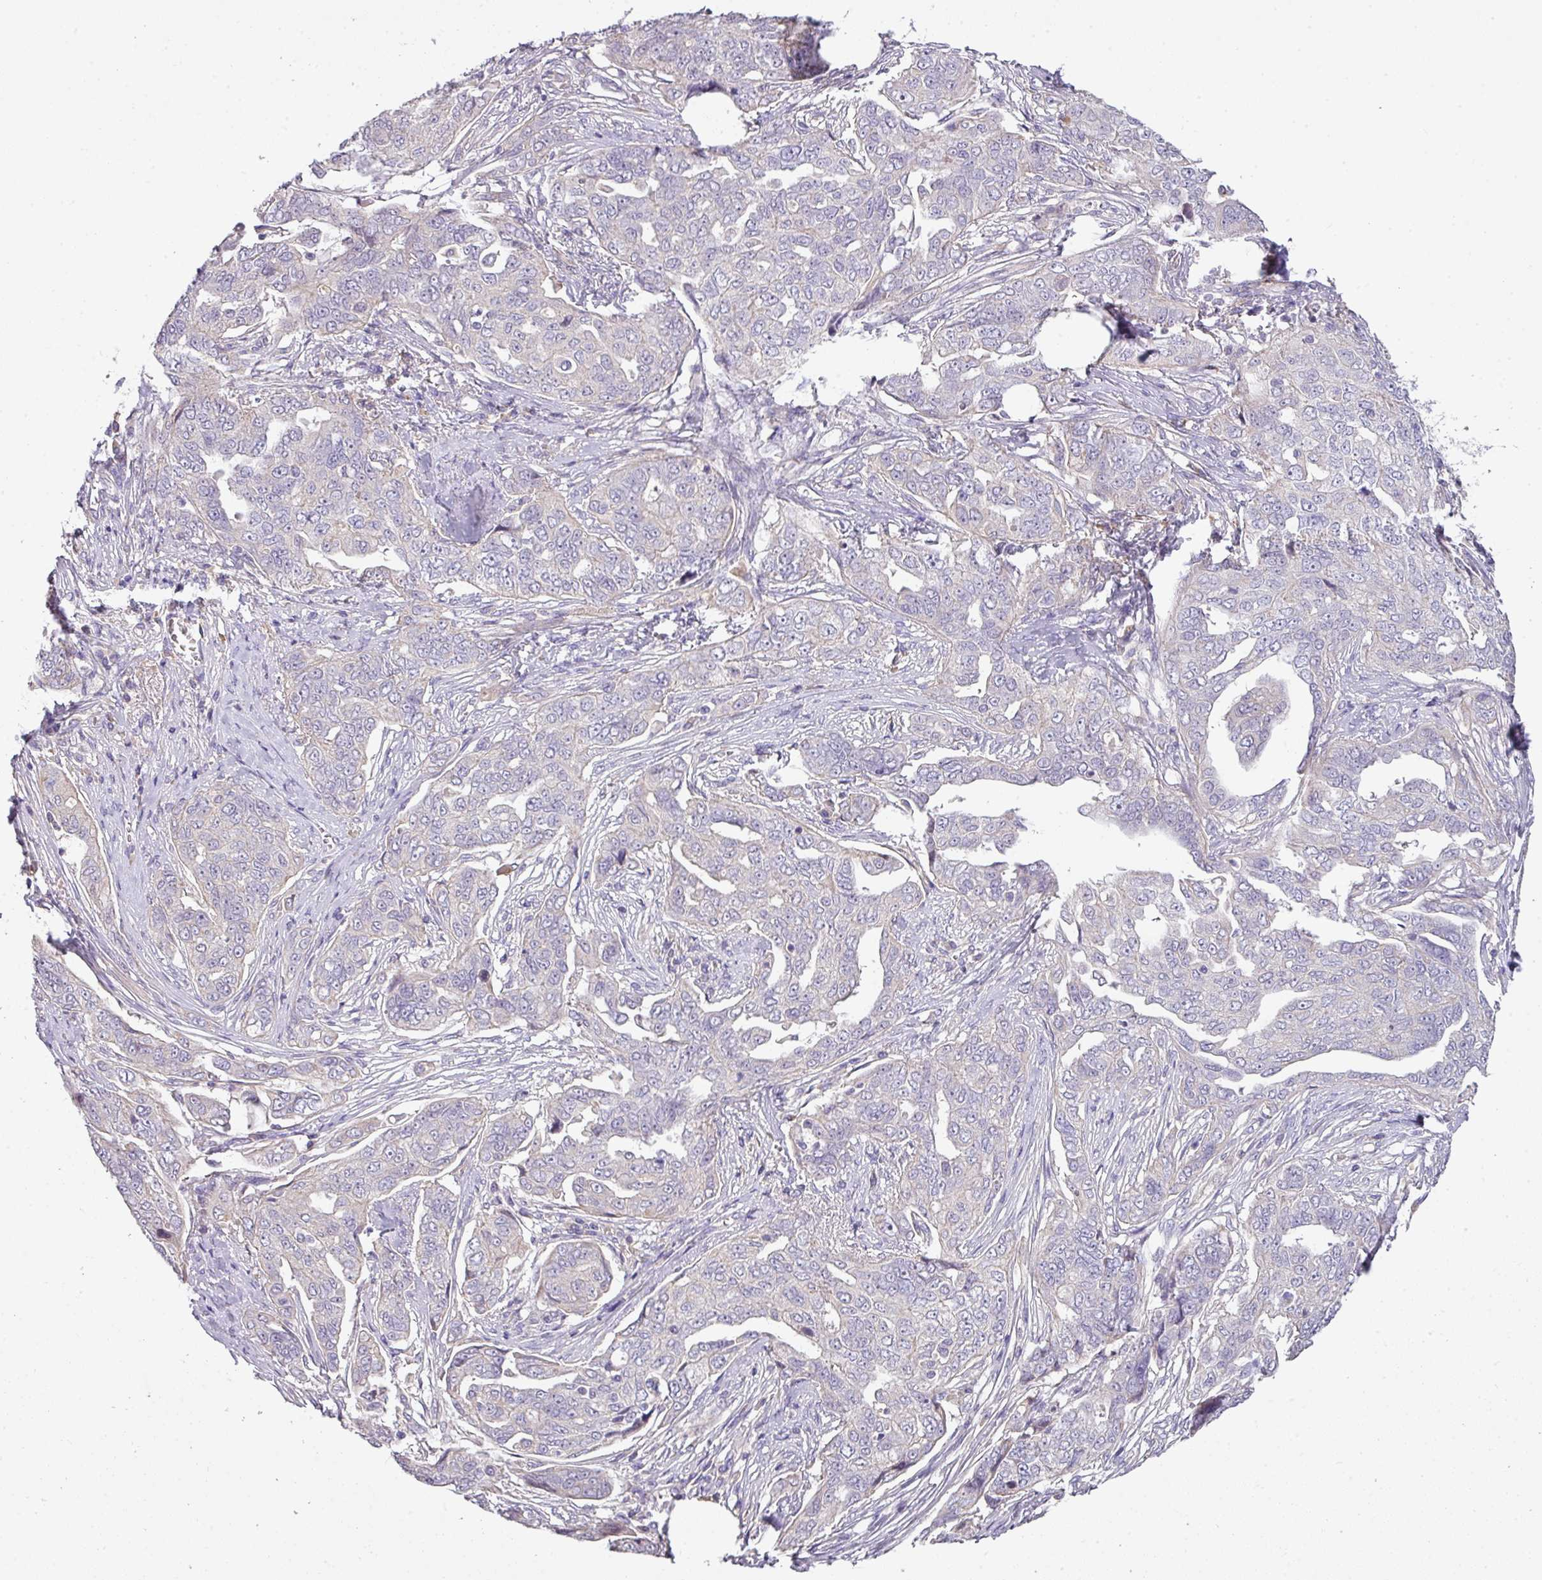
{"staining": {"intensity": "negative", "quantity": "none", "location": "none"}, "tissue": "ovarian cancer", "cell_type": "Tumor cells", "image_type": "cancer", "snomed": [{"axis": "morphology", "description": "Carcinoma, endometroid"}, {"axis": "topography", "description": "Ovary"}], "caption": "Immunohistochemistry of ovarian cancer exhibits no expression in tumor cells.", "gene": "ZNF266", "patient": {"sex": "female", "age": 70}}